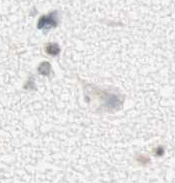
{"staining": {"intensity": "negative", "quantity": "none", "location": "none"}, "tissue": "cerebral cortex", "cell_type": "Endothelial cells", "image_type": "normal", "snomed": [{"axis": "morphology", "description": "Normal tissue, NOS"}, {"axis": "topography", "description": "Cerebral cortex"}], "caption": "IHC image of benign cerebral cortex: cerebral cortex stained with DAB displays no significant protein positivity in endothelial cells.", "gene": "WIPF1", "patient": {"sex": "male", "age": 45}}